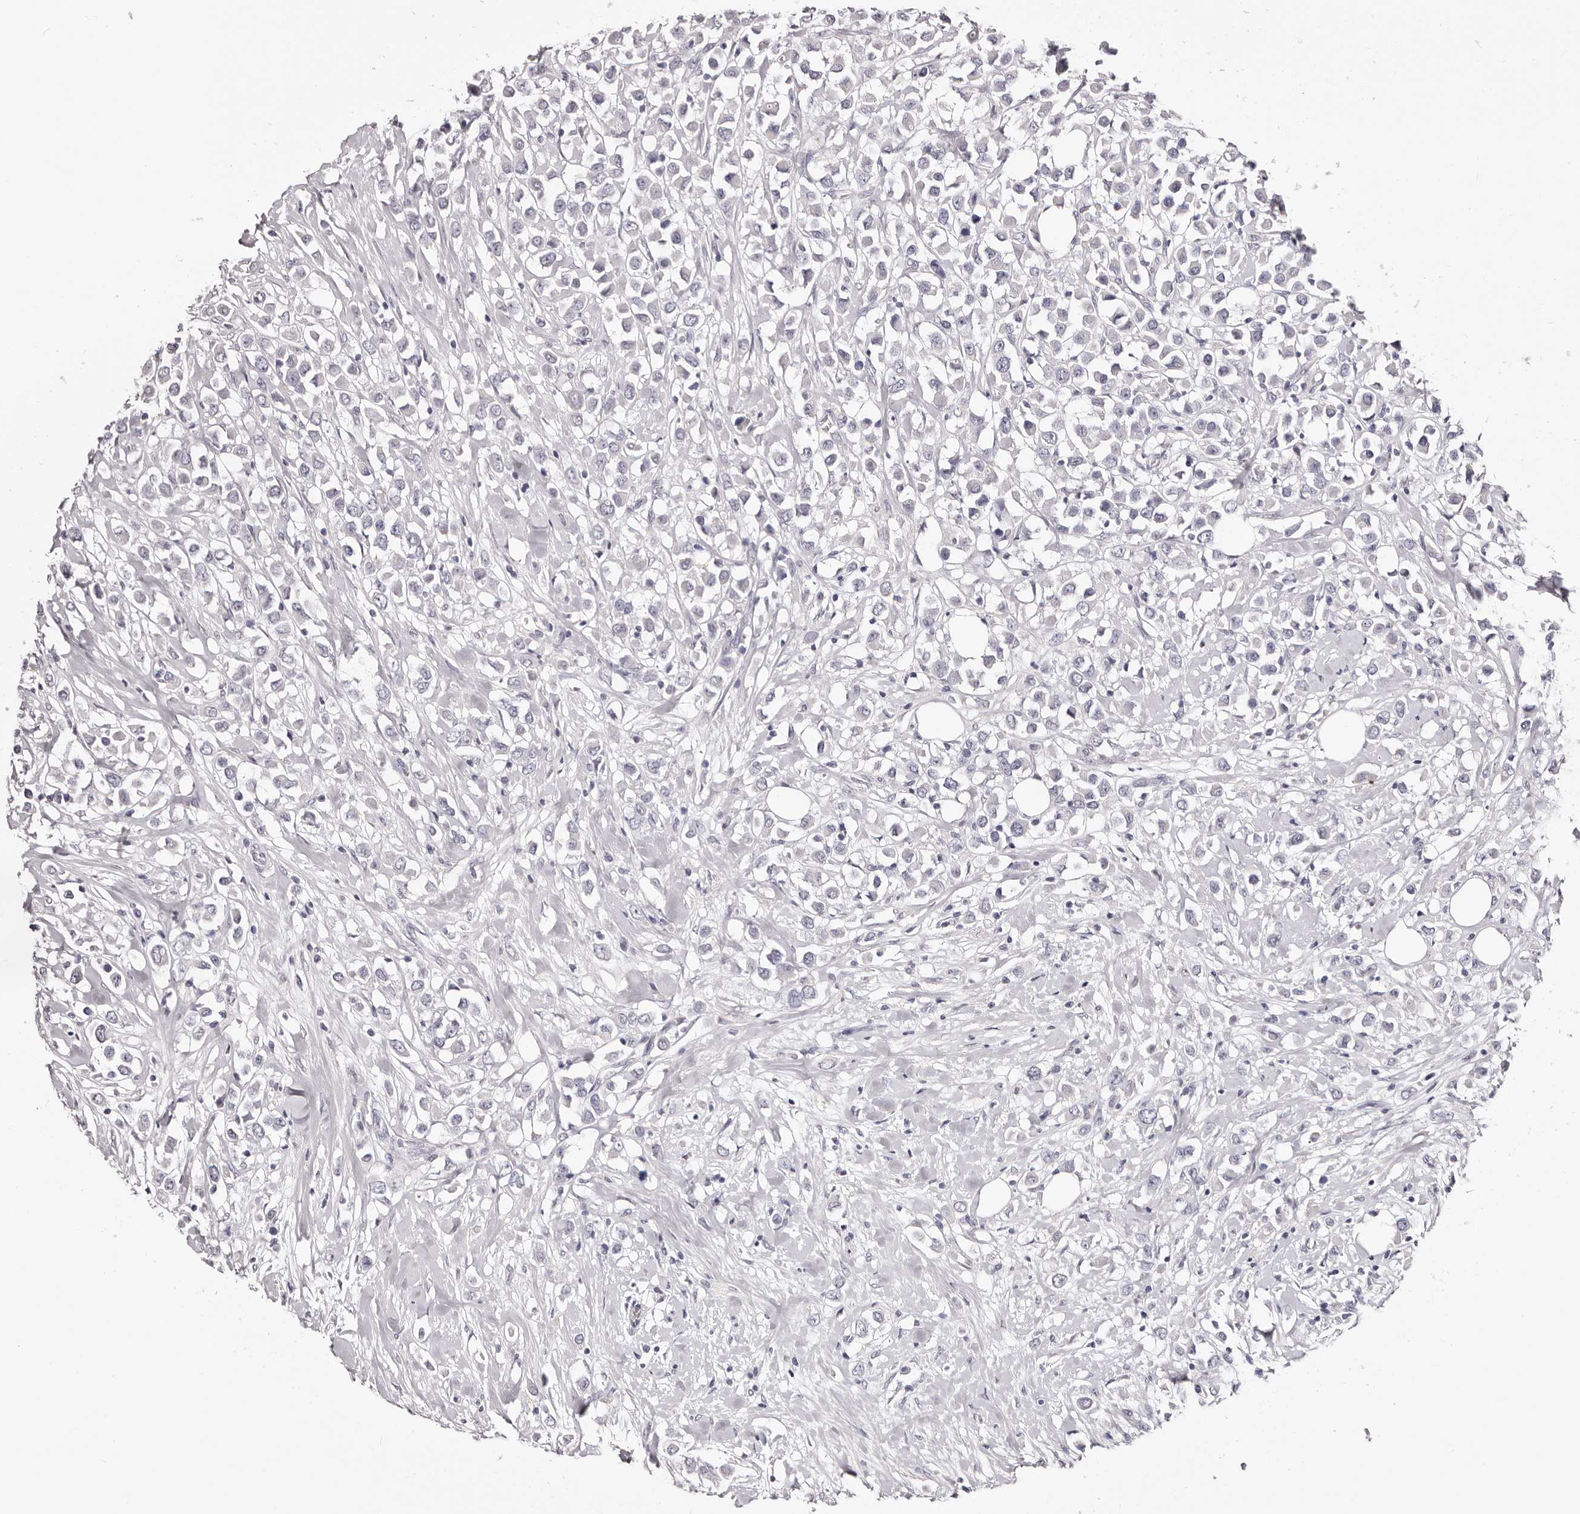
{"staining": {"intensity": "negative", "quantity": "none", "location": "none"}, "tissue": "breast cancer", "cell_type": "Tumor cells", "image_type": "cancer", "snomed": [{"axis": "morphology", "description": "Duct carcinoma"}, {"axis": "topography", "description": "Breast"}], "caption": "Immunohistochemistry (IHC) image of neoplastic tissue: human breast infiltrating ductal carcinoma stained with DAB (3,3'-diaminobenzidine) shows no significant protein expression in tumor cells.", "gene": "AKNAD1", "patient": {"sex": "female", "age": 61}}